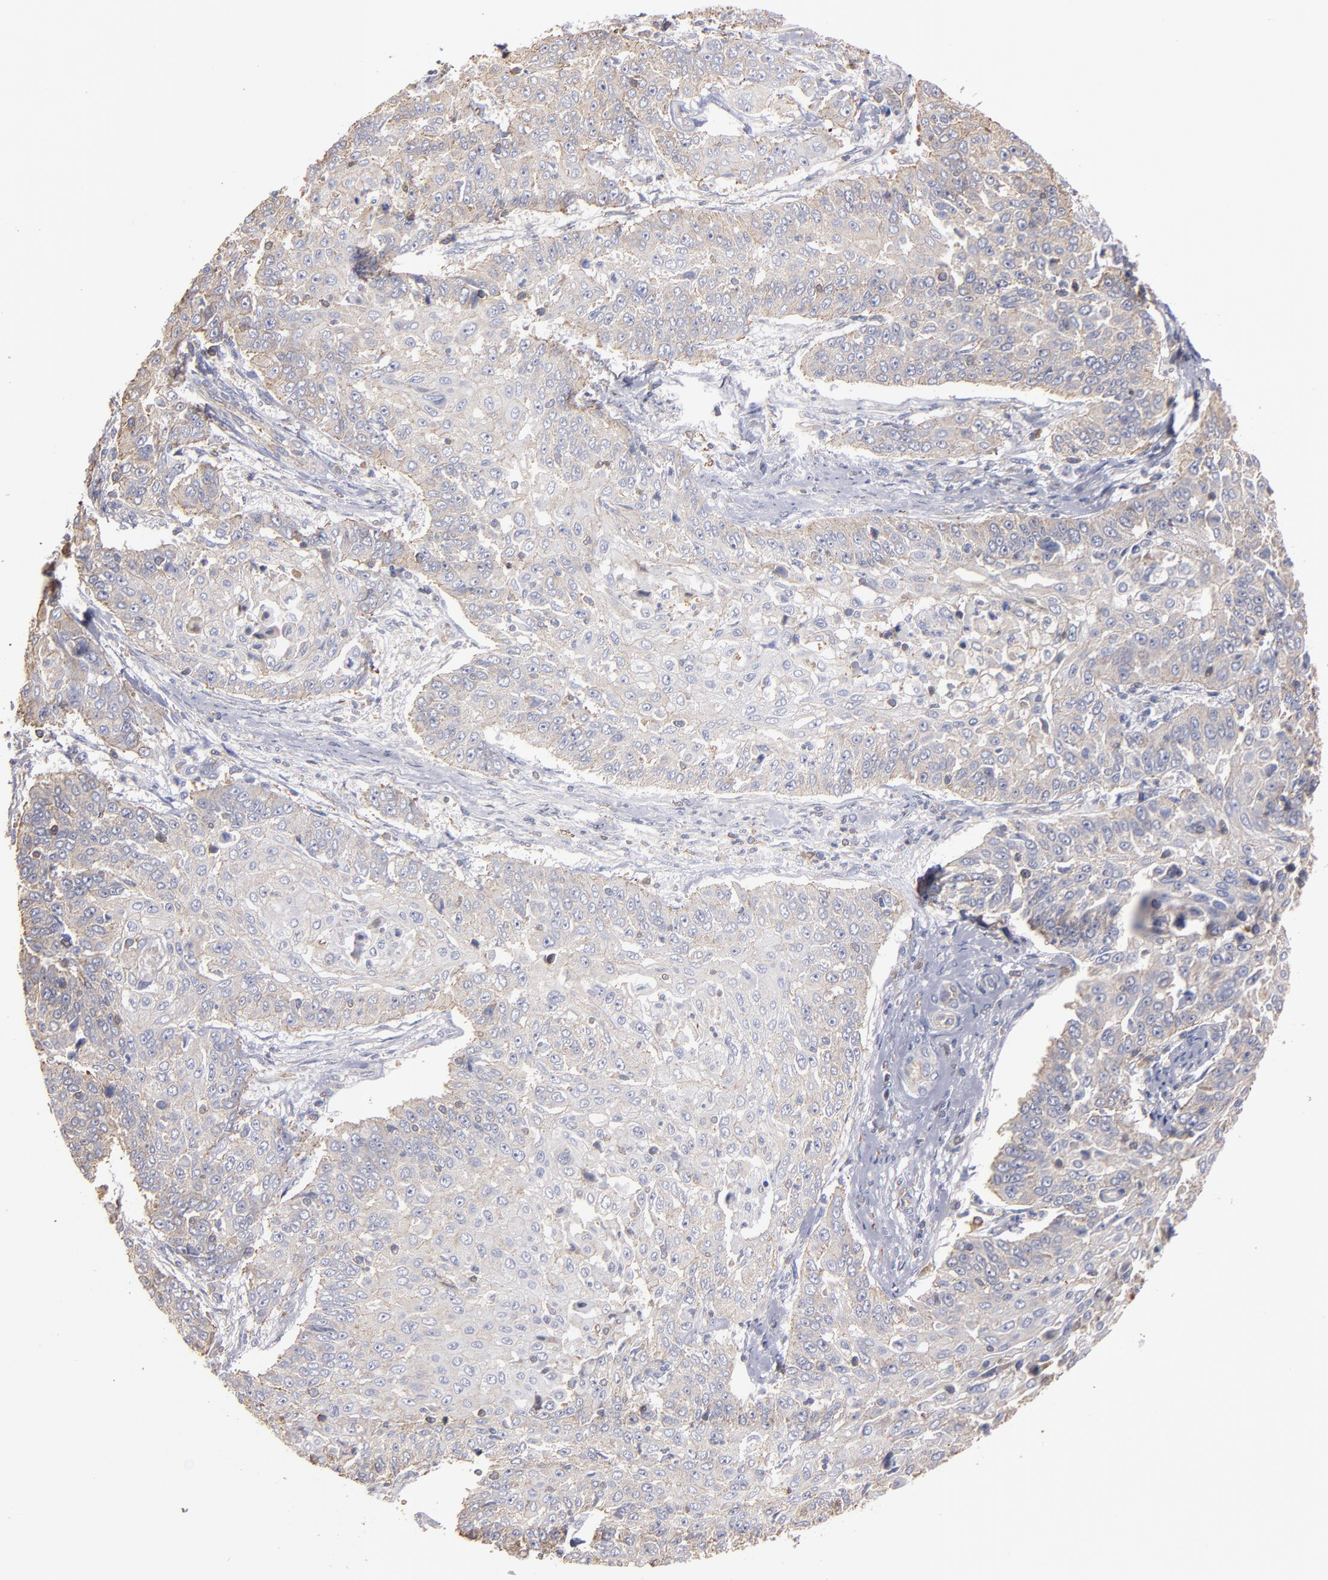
{"staining": {"intensity": "weak", "quantity": ">75%", "location": "cytoplasmic/membranous"}, "tissue": "cervical cancer", "cell_type": "Tumor cells", "image_type": "cancer", "snomed": [{"axis": "morphology", "description": "Squamous cell carcinoma, NOS"}, {"axis": "topography", "description": "Cervix"}], "caption": "A photomicrograph showing weak cytoplasmic/membranous positivity in approximately >75% of tumor cells in cervical cancer (squamous cell carcinoma), as visualized by brown immunohistochemical staining.", "gene": "ESYT2", "patient": {"sex": "female", "age": 64}}